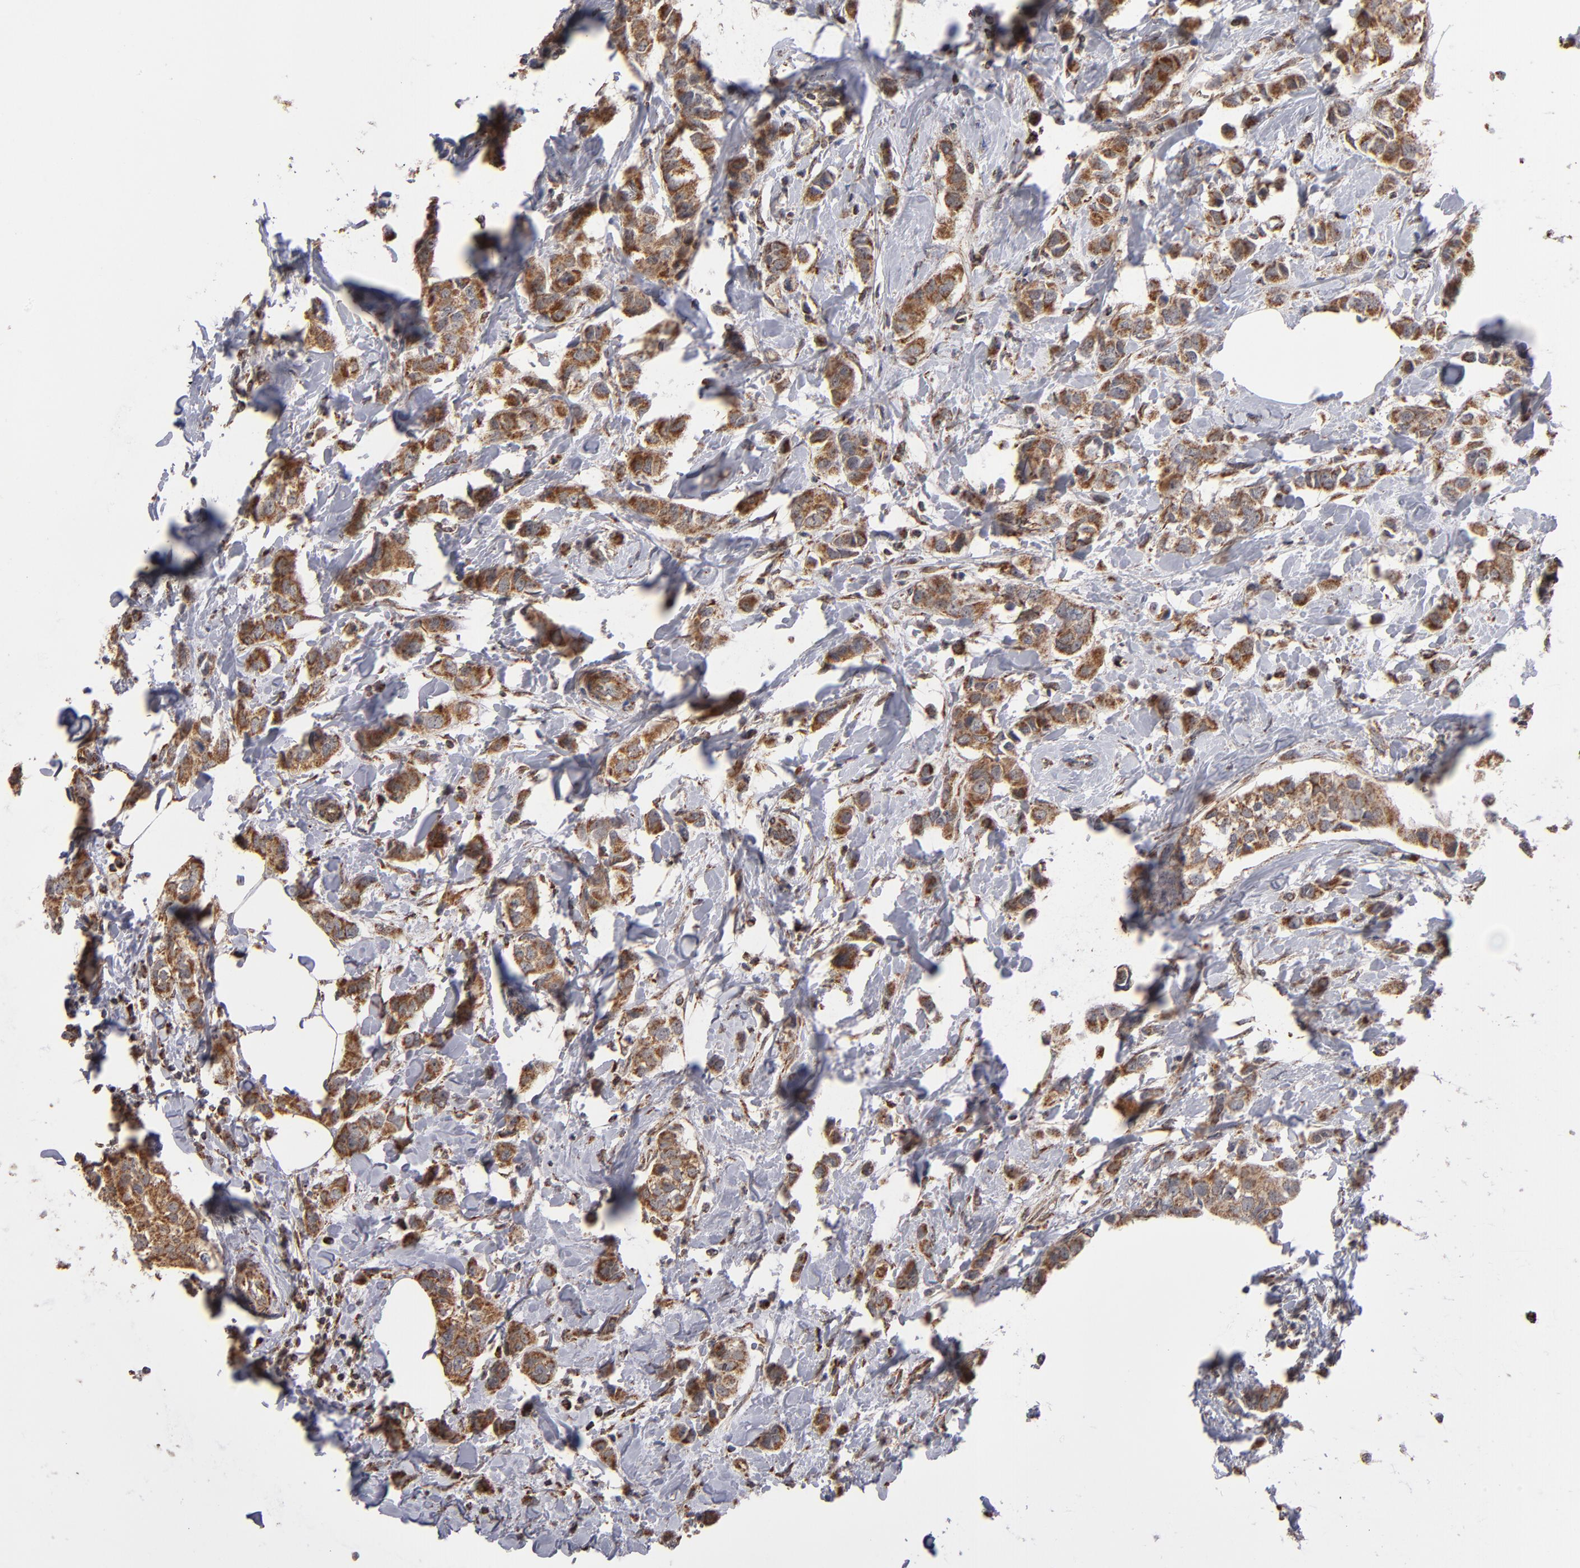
{"staining": {"intensity": "moderate", "quantity": ">75%", "location": "cytoplasmic/membranous"}, "tissue": "breast cancer", "cell_type": "Tumor cells", "image_type": "cancer", "snomed": [{"axis": "morphology", "description": "Normal tissue, NOS"}, {"axis": "morphology", "description": "Duct carcinoma"}, {"axis": "topography", "description": "Breast"}], "caption": "High-magnification brightfield microscopy of breast cancer stained with DAB (brown) and counterstained with hematoxylin (blue). tumor cells exhibit moderate cytoplasmic/membranous expression is present in approximately>75% of cells.", "gene": "MIPOL1", "patient": {"sex": "female", "age": 50}}